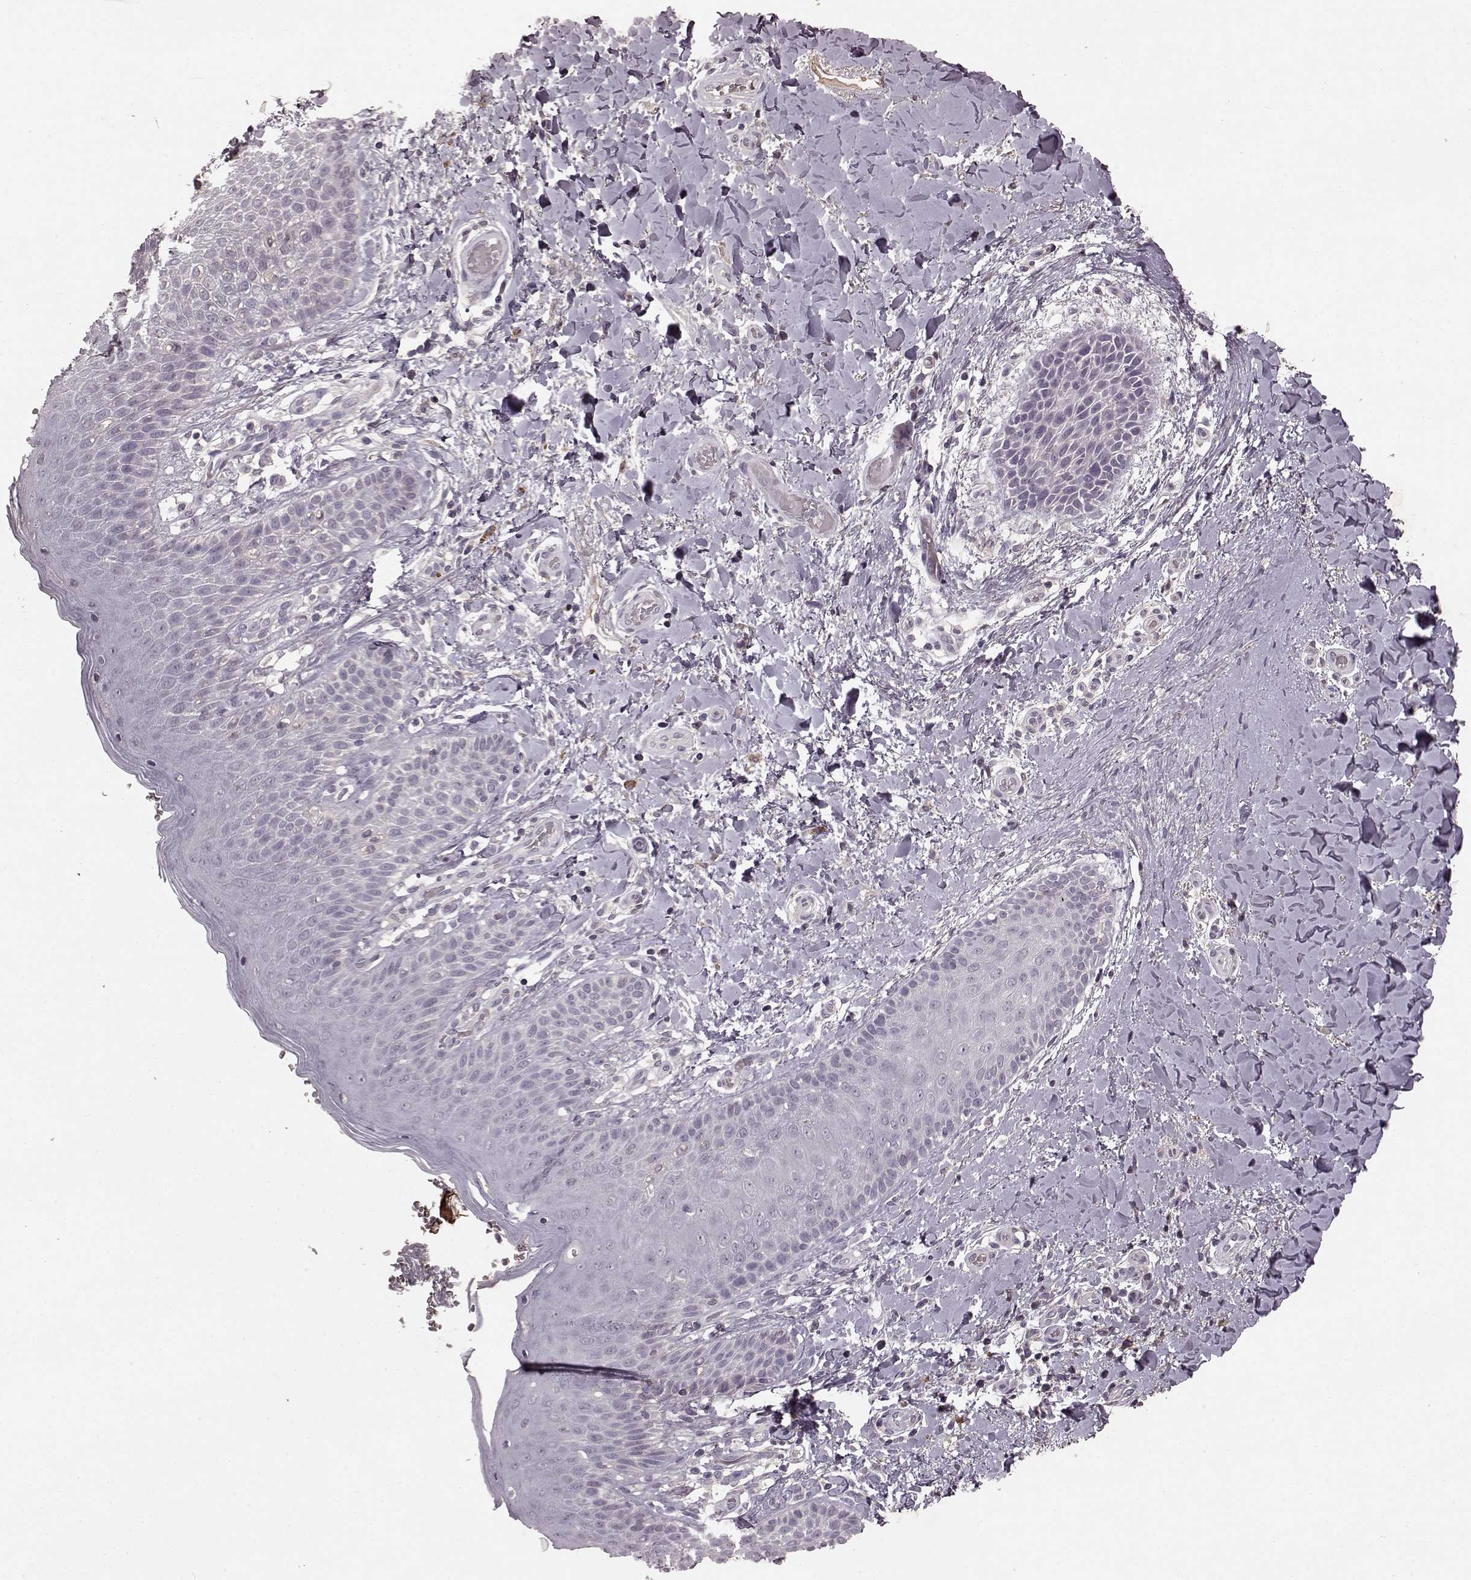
{"staining": {"intensity": "negative", "quantity": "none", "location": "none"}, "tissue": "skin", "cell_type": "Epidermal cells", "image_type": "normal", "snomed": [{"axis": "morphology", "description": "Normal tissue, NOS"}, {"axis": "topography", "description": "Anal"}], "caption": "An IHC image of normal skin is shown. There is no staining in epidermal cells of skin.", "gene": "FRRS1L", "patient": {"sex": "male", "age": 36}}